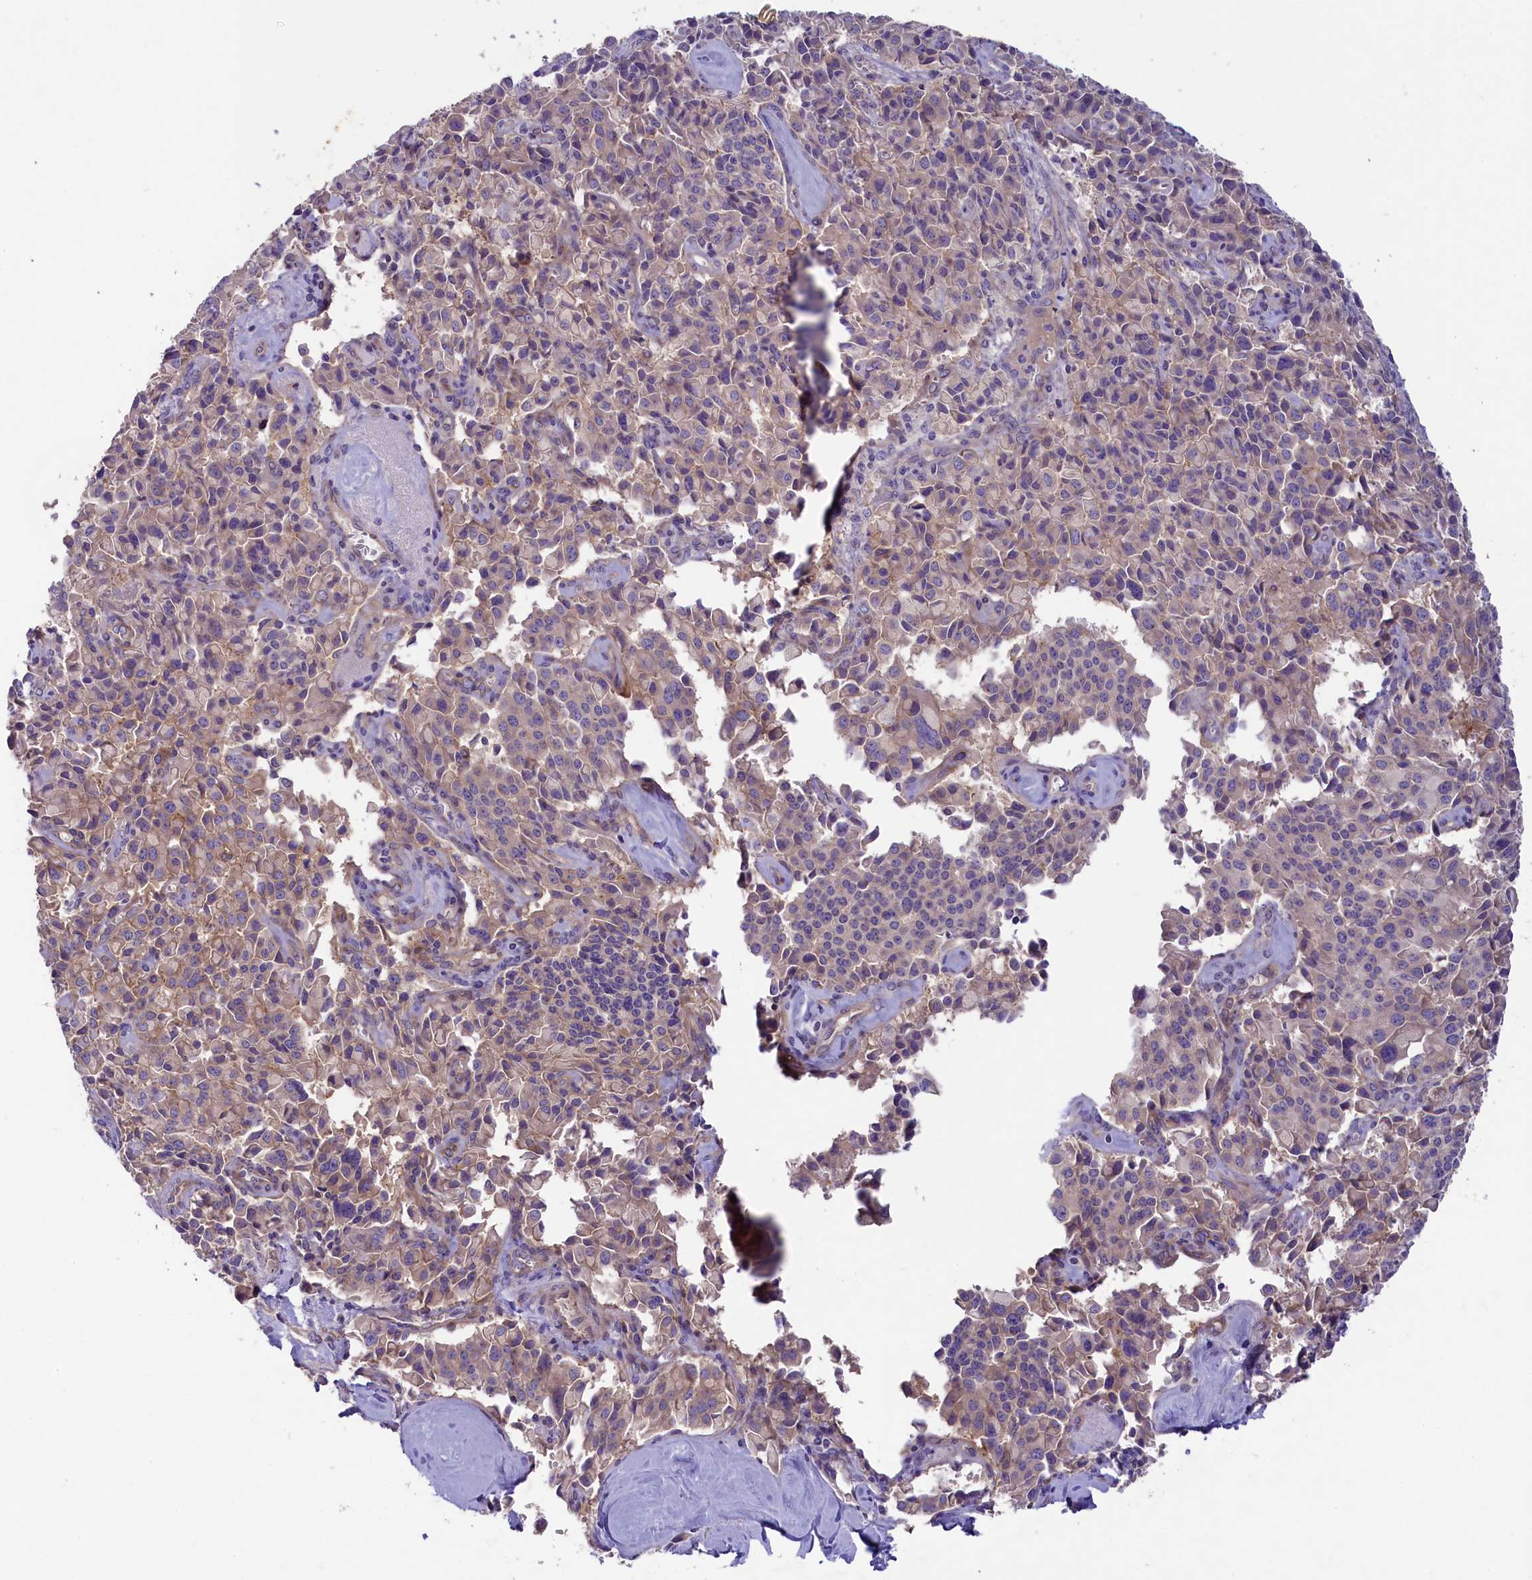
{"staining": {"intensity": "moderate", "quantity": ">75%", "location": "cytoplasmic/membranous"}, "tissue": "pancreatic cancer", "cell_type": "Tumor cells", "image_type": "cancer", "snomed": [{"axis": "morphology", "description": "Adenocarcinoma, NOS"}, {"axis": "topography", "description": "Pancreas"}], "caption": "Immunohistochemical staining of pancreatic cancer displays moderate cytoplasmic/membranous protein positivity in about >75% of tumor cells.", "gene": "CD99L2", "patient": {"sex": "male", "age": 65}}